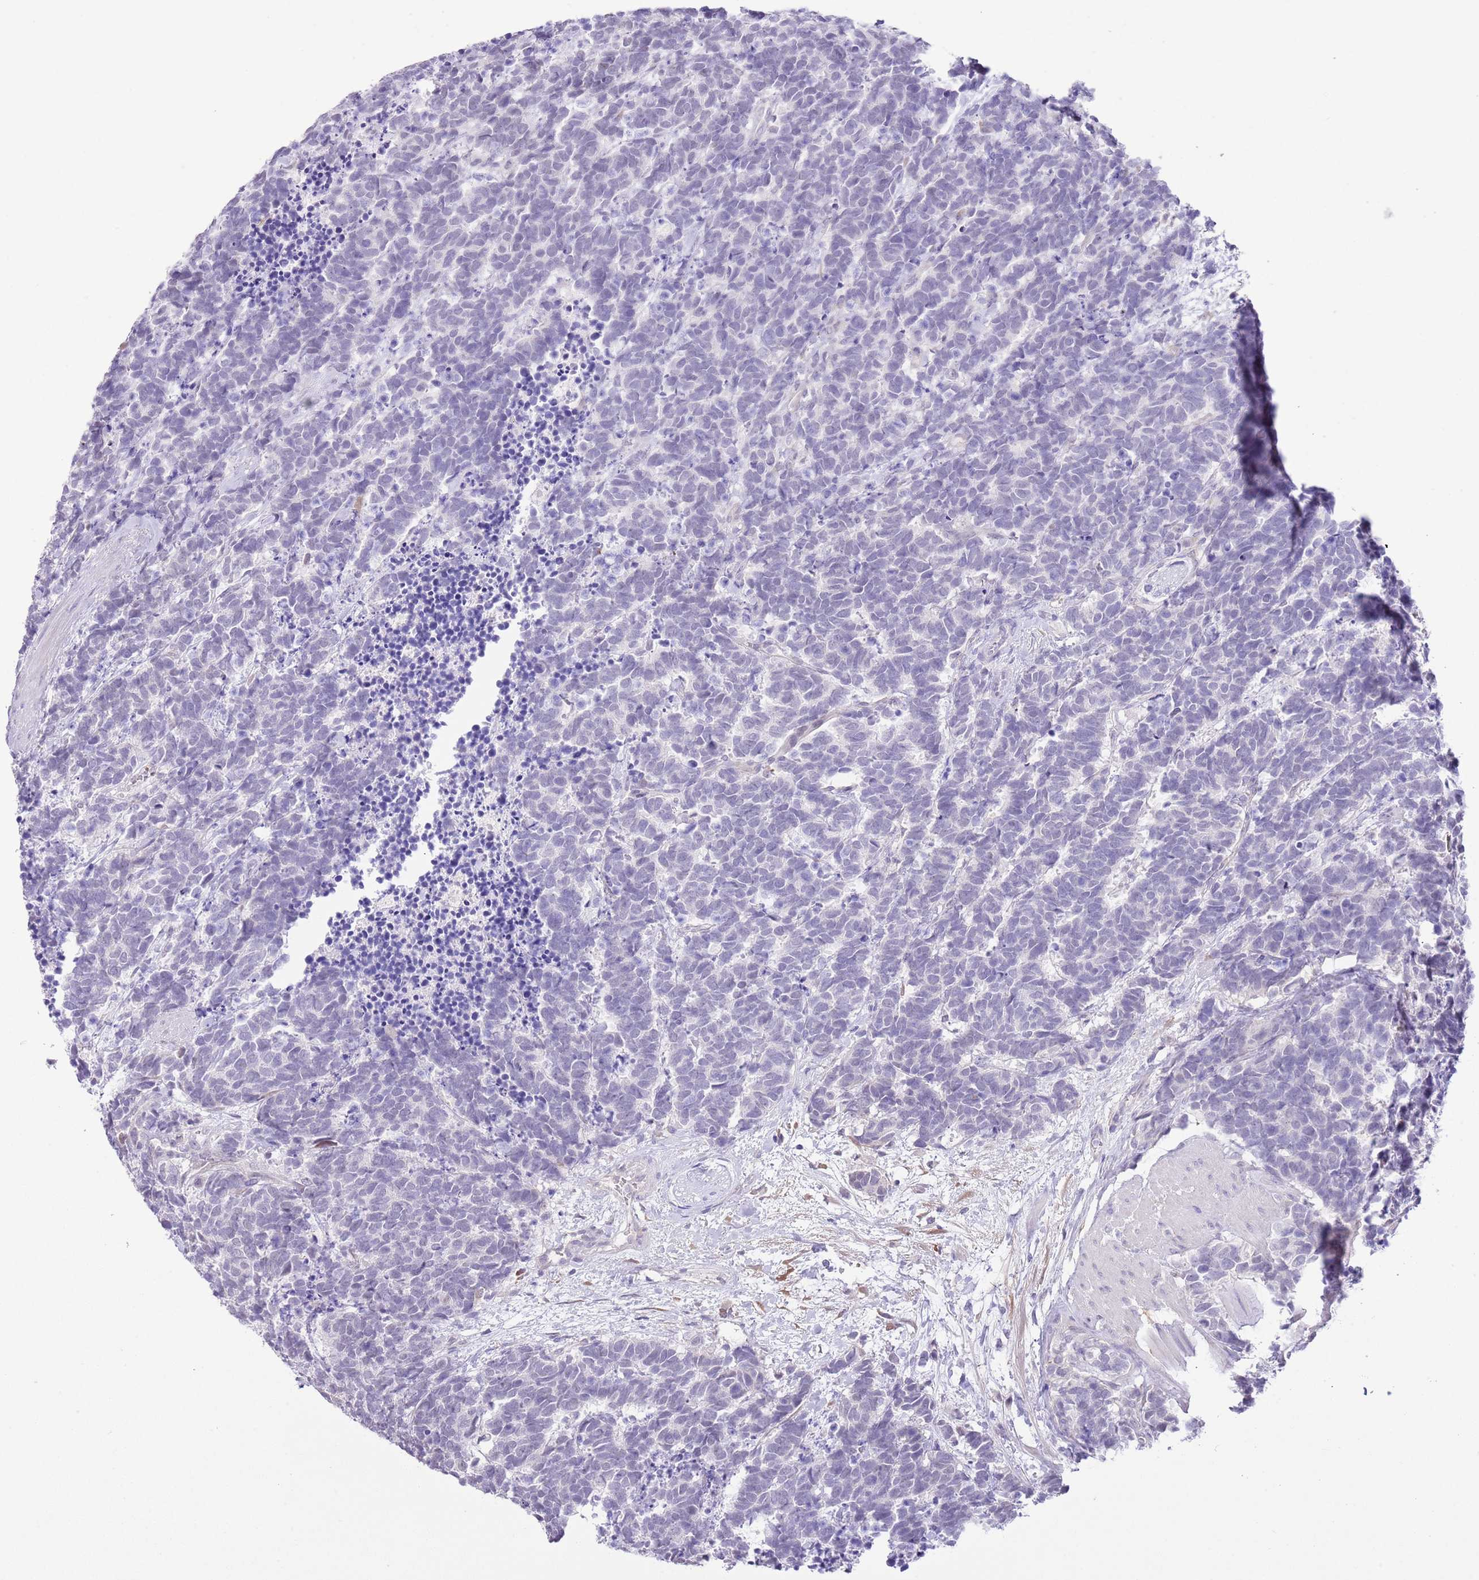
{"staining": {"intensity": "negative", "quantity": "none", "location": "none"}, "tissue": "carcinoid", "cell_type": "Tumor cells", "image_type": "cancer", "snomed": [{"axis": "morphology", "description": "Carcinoma, NOS"}, {"axis": "morphology", "description": "Carcinoid, malignant, NOS"}, {"axis": "topography", "description": "Prostate"}], "caption": "Immunohistochemical staining of human carcinoid shows no significant staining in tumor cells. (DAB (3,3'-diaminobenzidine) IHC visualized using brightfield microscopy, high magnification).", "gene": "MIDN", "patient": {"sex": "male", "age": 57}}